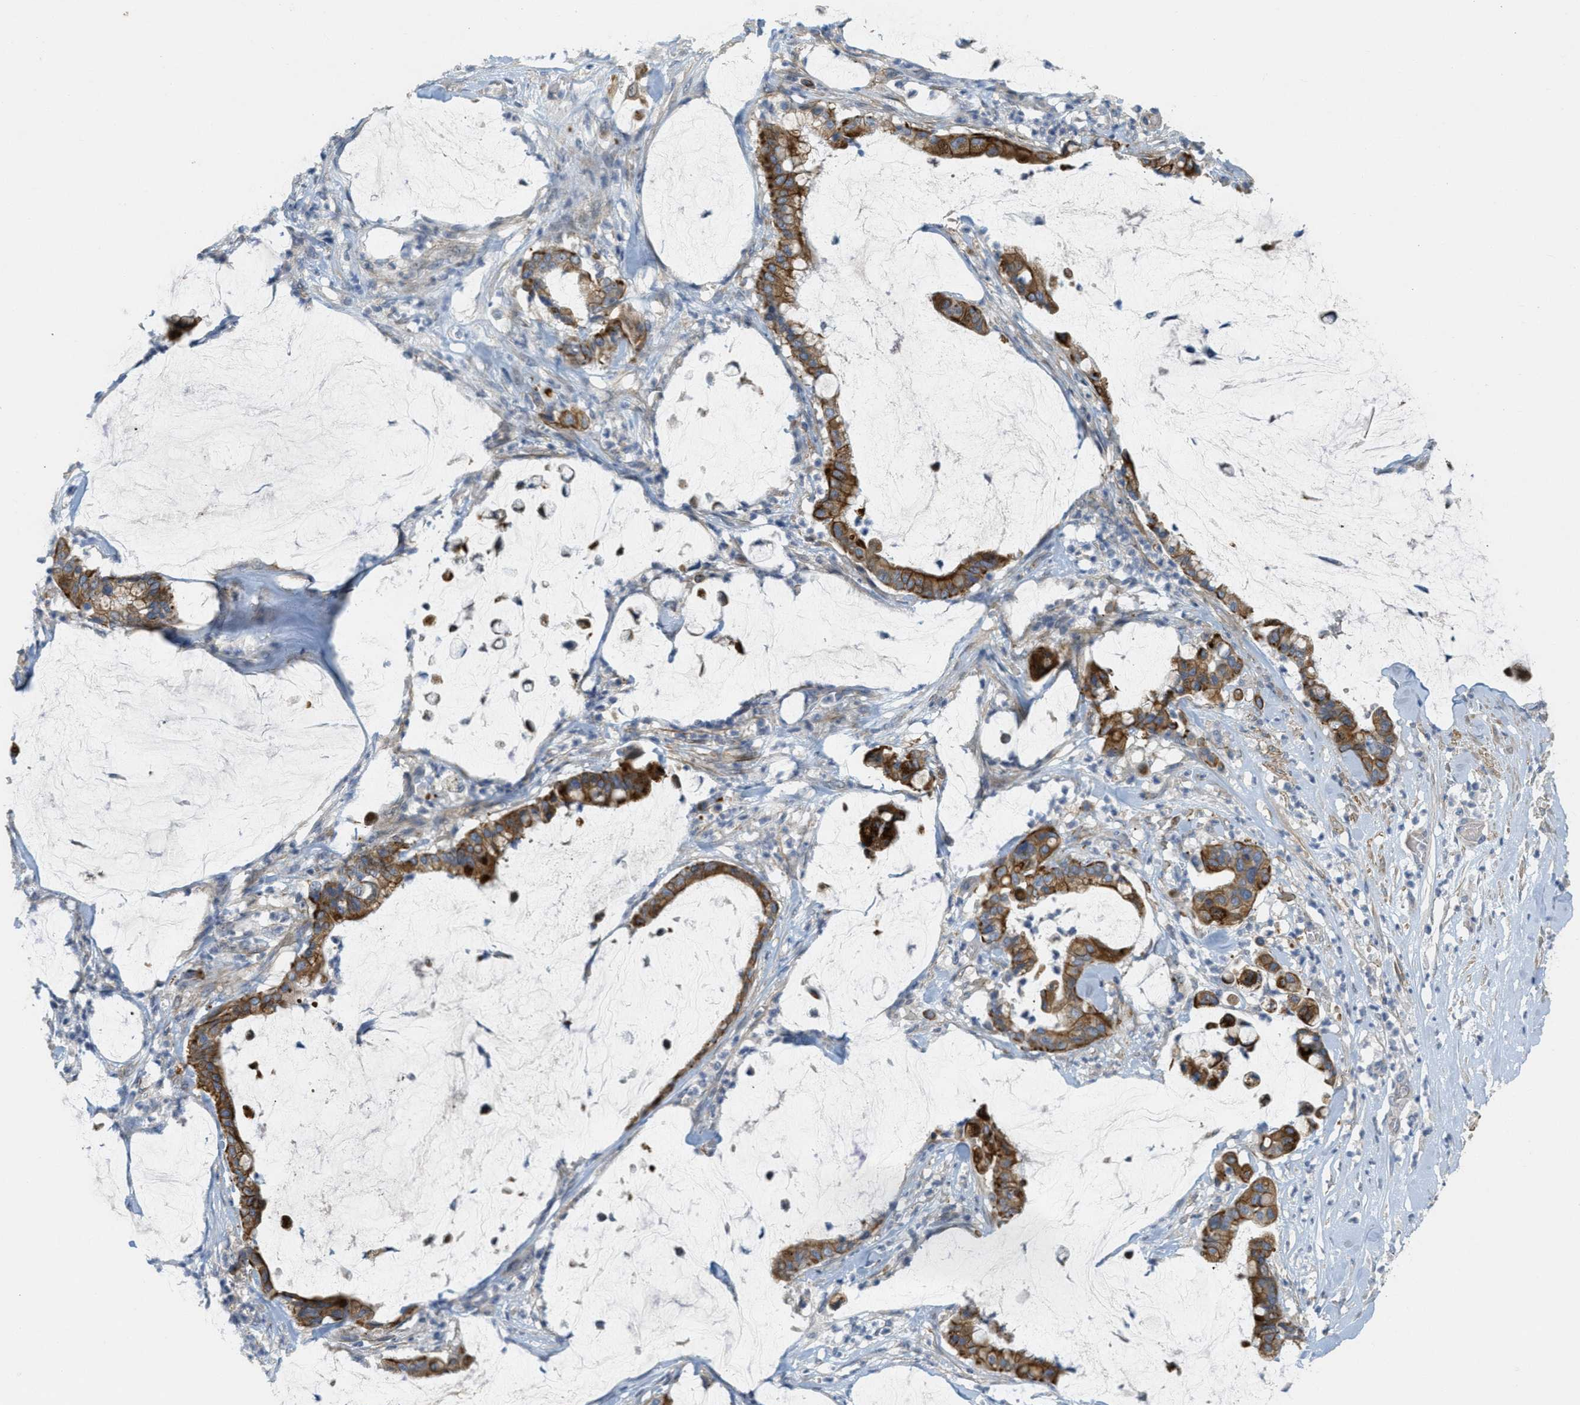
{"staining": {"intensity": "strong", "quantity": ">75%", "location": "cytoplasmic/membranous"}, "tissue": "pancreatic cancer", "cell_type": "Tumor cells", "image_type": "cancer", "snomed": [{"axis": "morphology", "description": "Adenocarcinoma, NOS"}, {"axis": "topography", "description": "Pancreas"}], "caption": "Immunohistochemical staining of pancreatic cancer (adenocarcinoma) exhibits high levels of strong cytoplasmic/membranous positivity in about >75% of tumor cells.", "gene": "MRS2", "patient": {"sex": "male", "age": 41}}